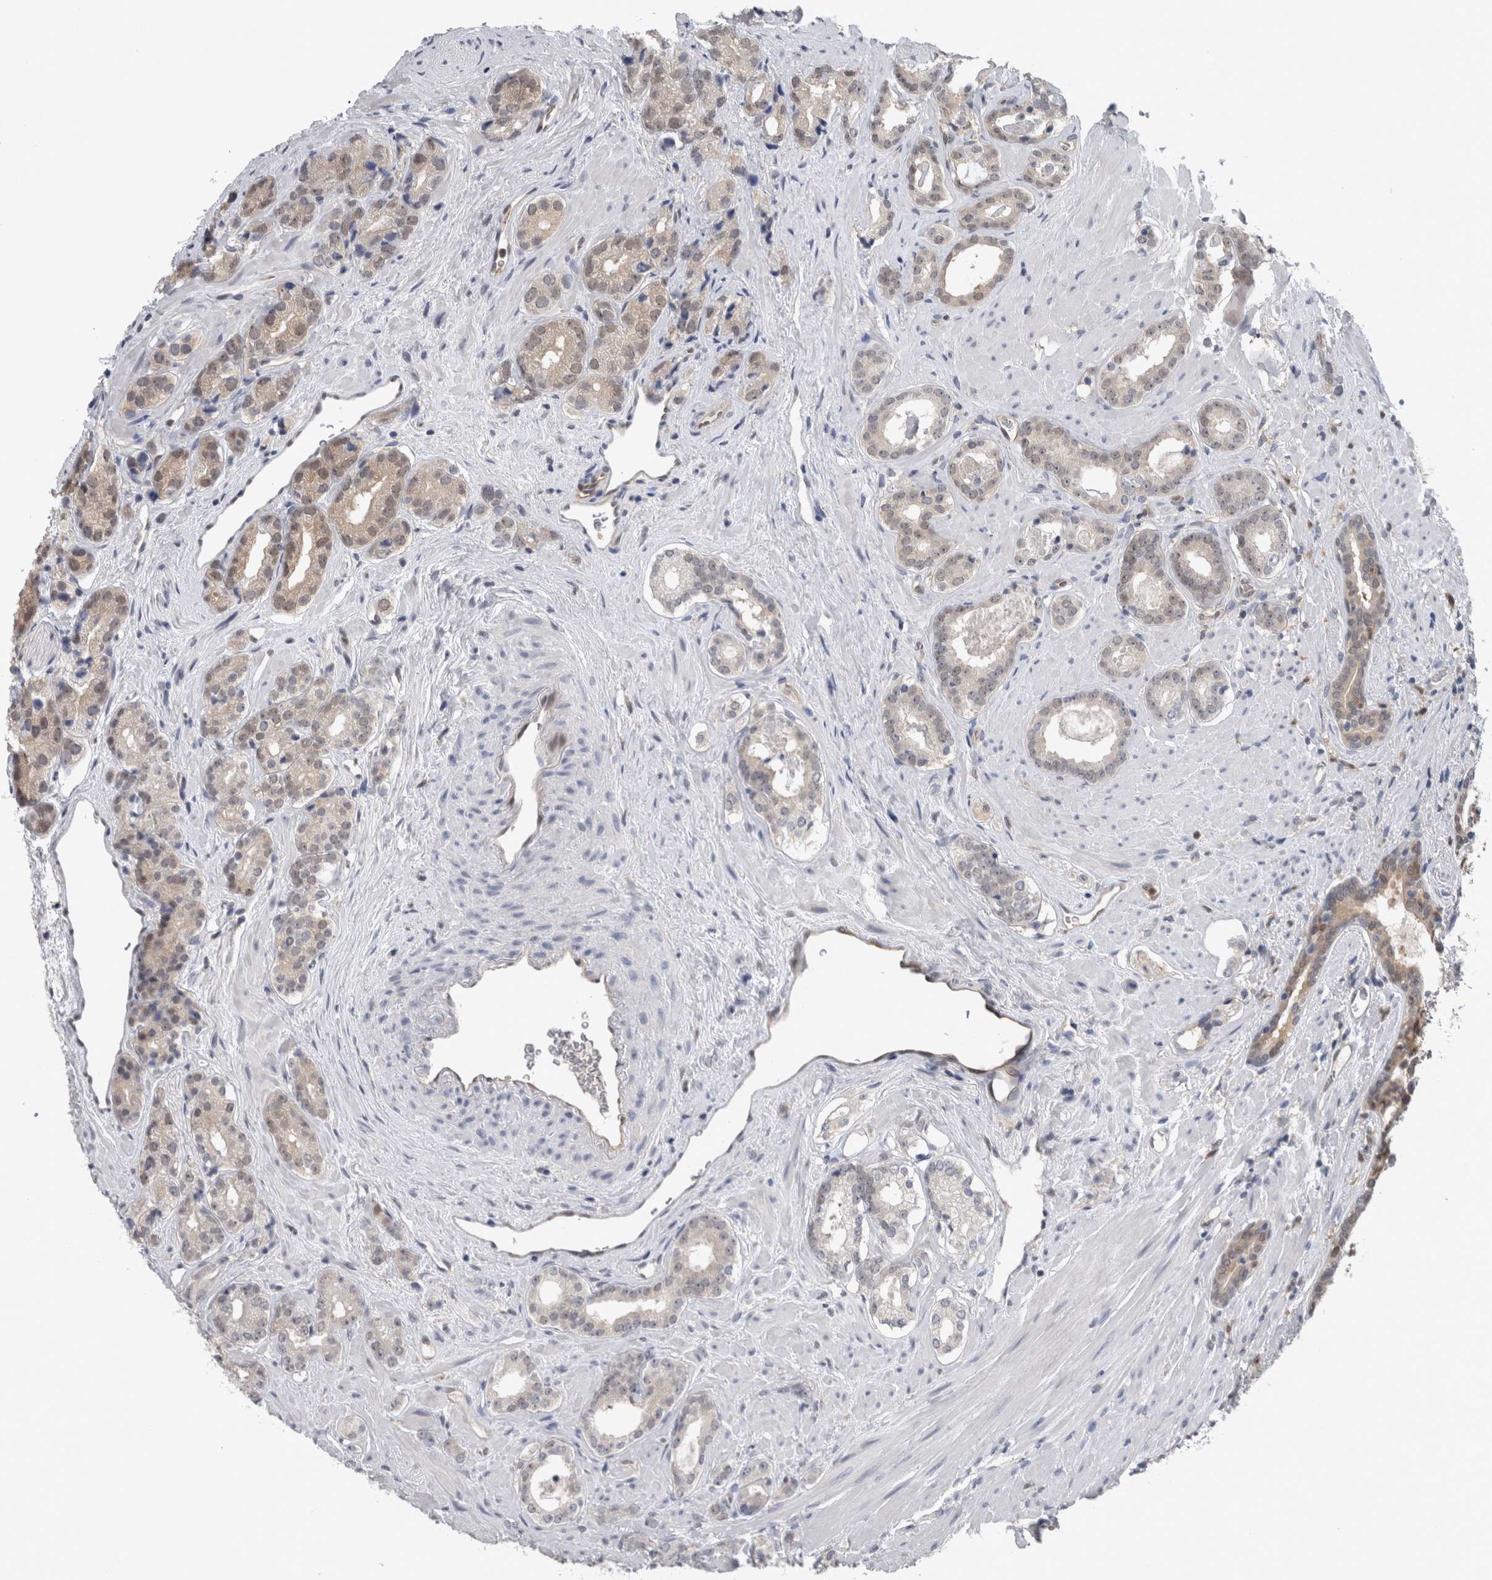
{"staining": {"intensity": "weak", "quantity": "25%-75%", "location": "cytoplasmic/membranous,nuclear"}, "tissue": "prostate cancer", "cell_type": "Tumor cells", "image_type": "cancer", "snomed": [{"axis": "morphology", "description": "Adenocarcinoma, High grade"}, {"axis": "topography", "description": "Prostate"}], "caption": "Human prostate cancer (adenocarcinoma (high-grade)) stained with a brown dye exhibits weak cytoplasmic/membranous and nuclear positive positivity in about 25%-75% of tumor cells.", "gene": "NAPRT", "patient": {"sex": "male", "age": 71}}